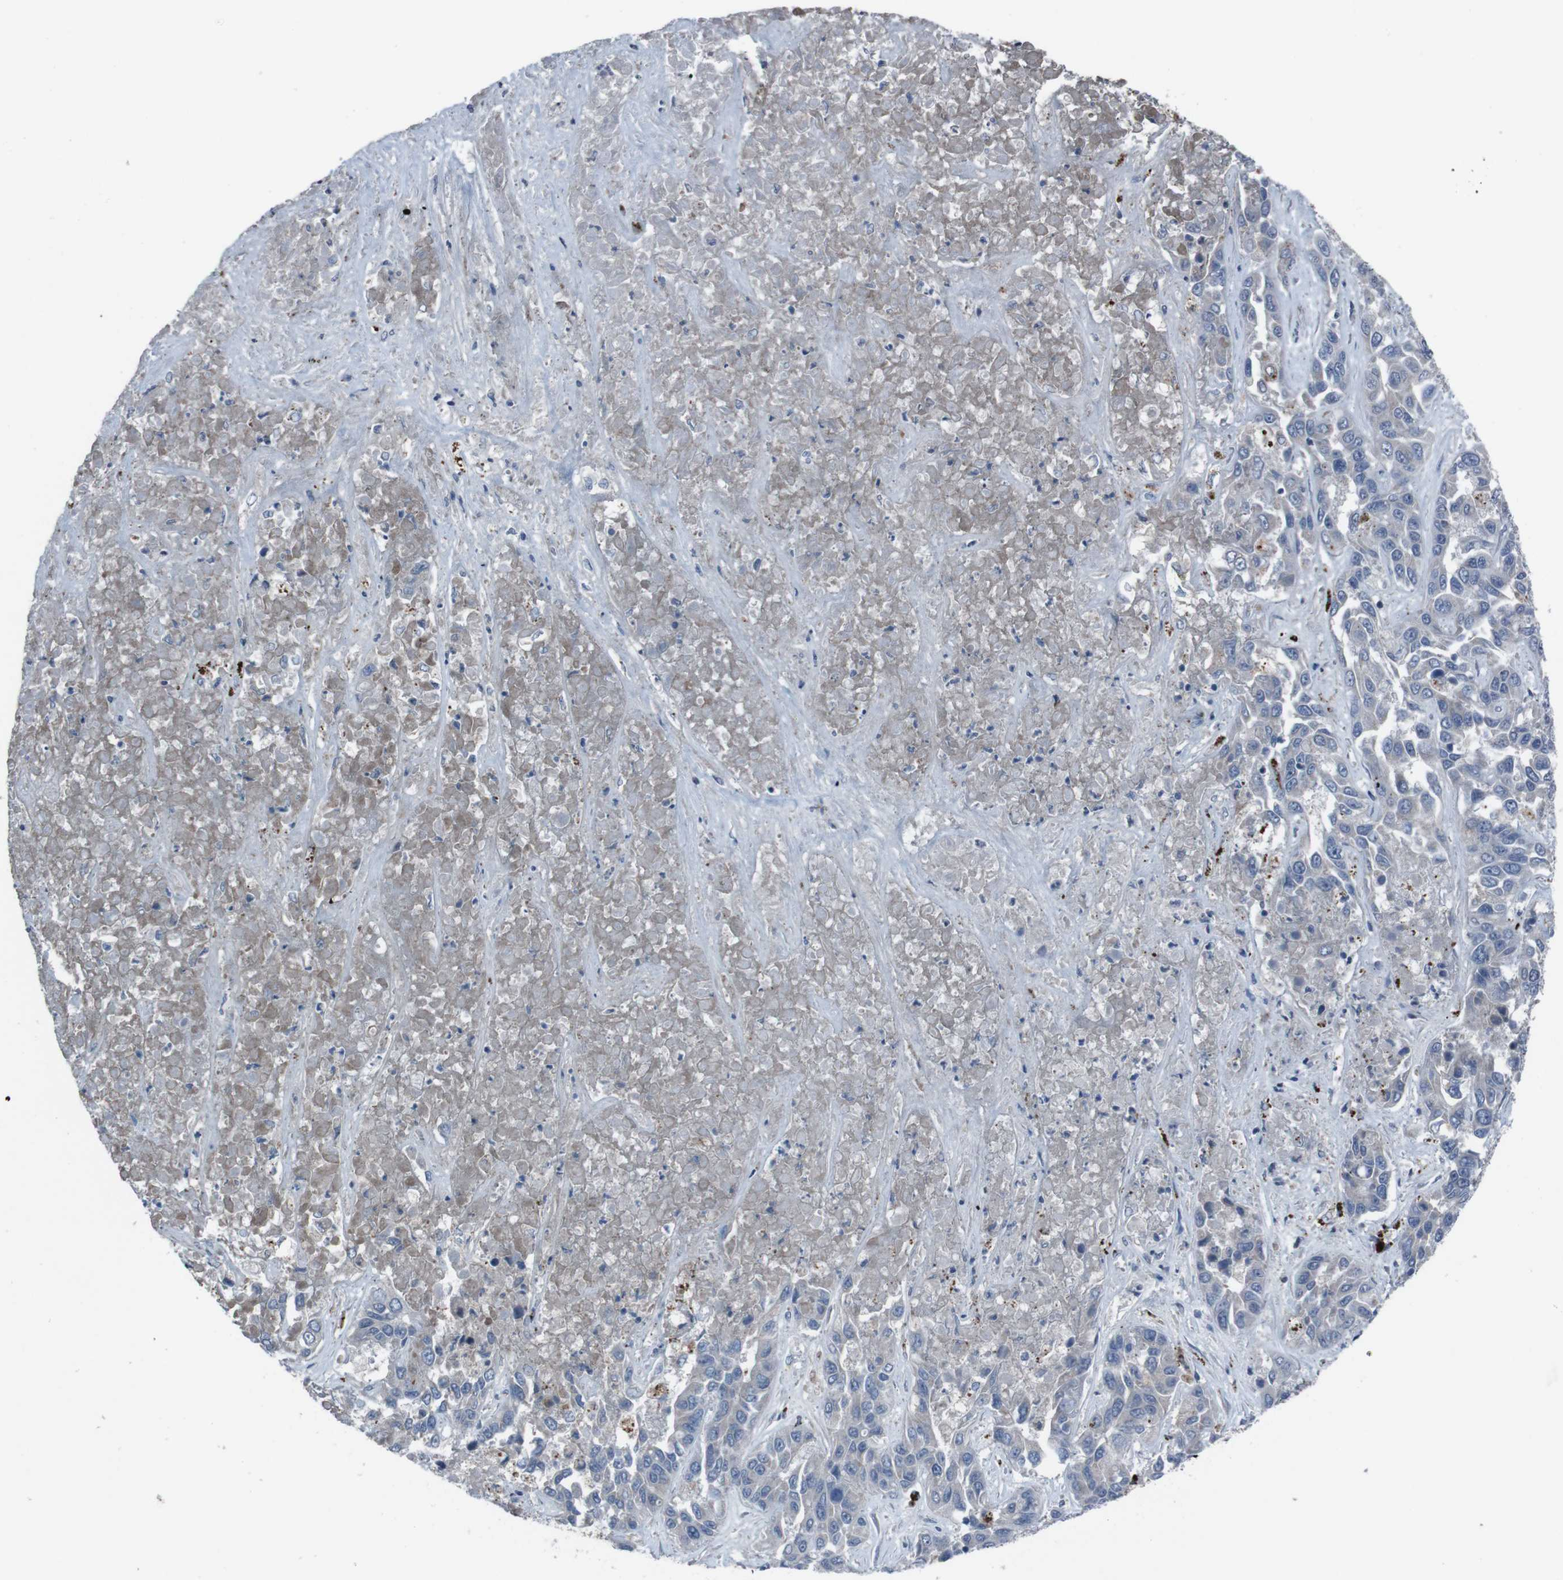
{"staining": {"intensity": "negative", "quantity": "none", "location": "none"}, "tissue": "liver cancer", "cell_type": "Tumor cells", "image_type": "cancer", "snomed": [{"axis": "morphology", "description": "Cholangiocarcinoma"}, {"axis": "topography", "description": "Liver"}], "caption": "Immunohistochemistry (IHC) histopathology image of human liver cancer (cholangiocarcinoma) stained for a protein (brown), which reveals no positivity in tumor cells. (Immunohistochemistry (IHC), brightfield microscopy, high magnification).", "gene": "EFNA5", "patient": {"sex": "female", "age": 52}}